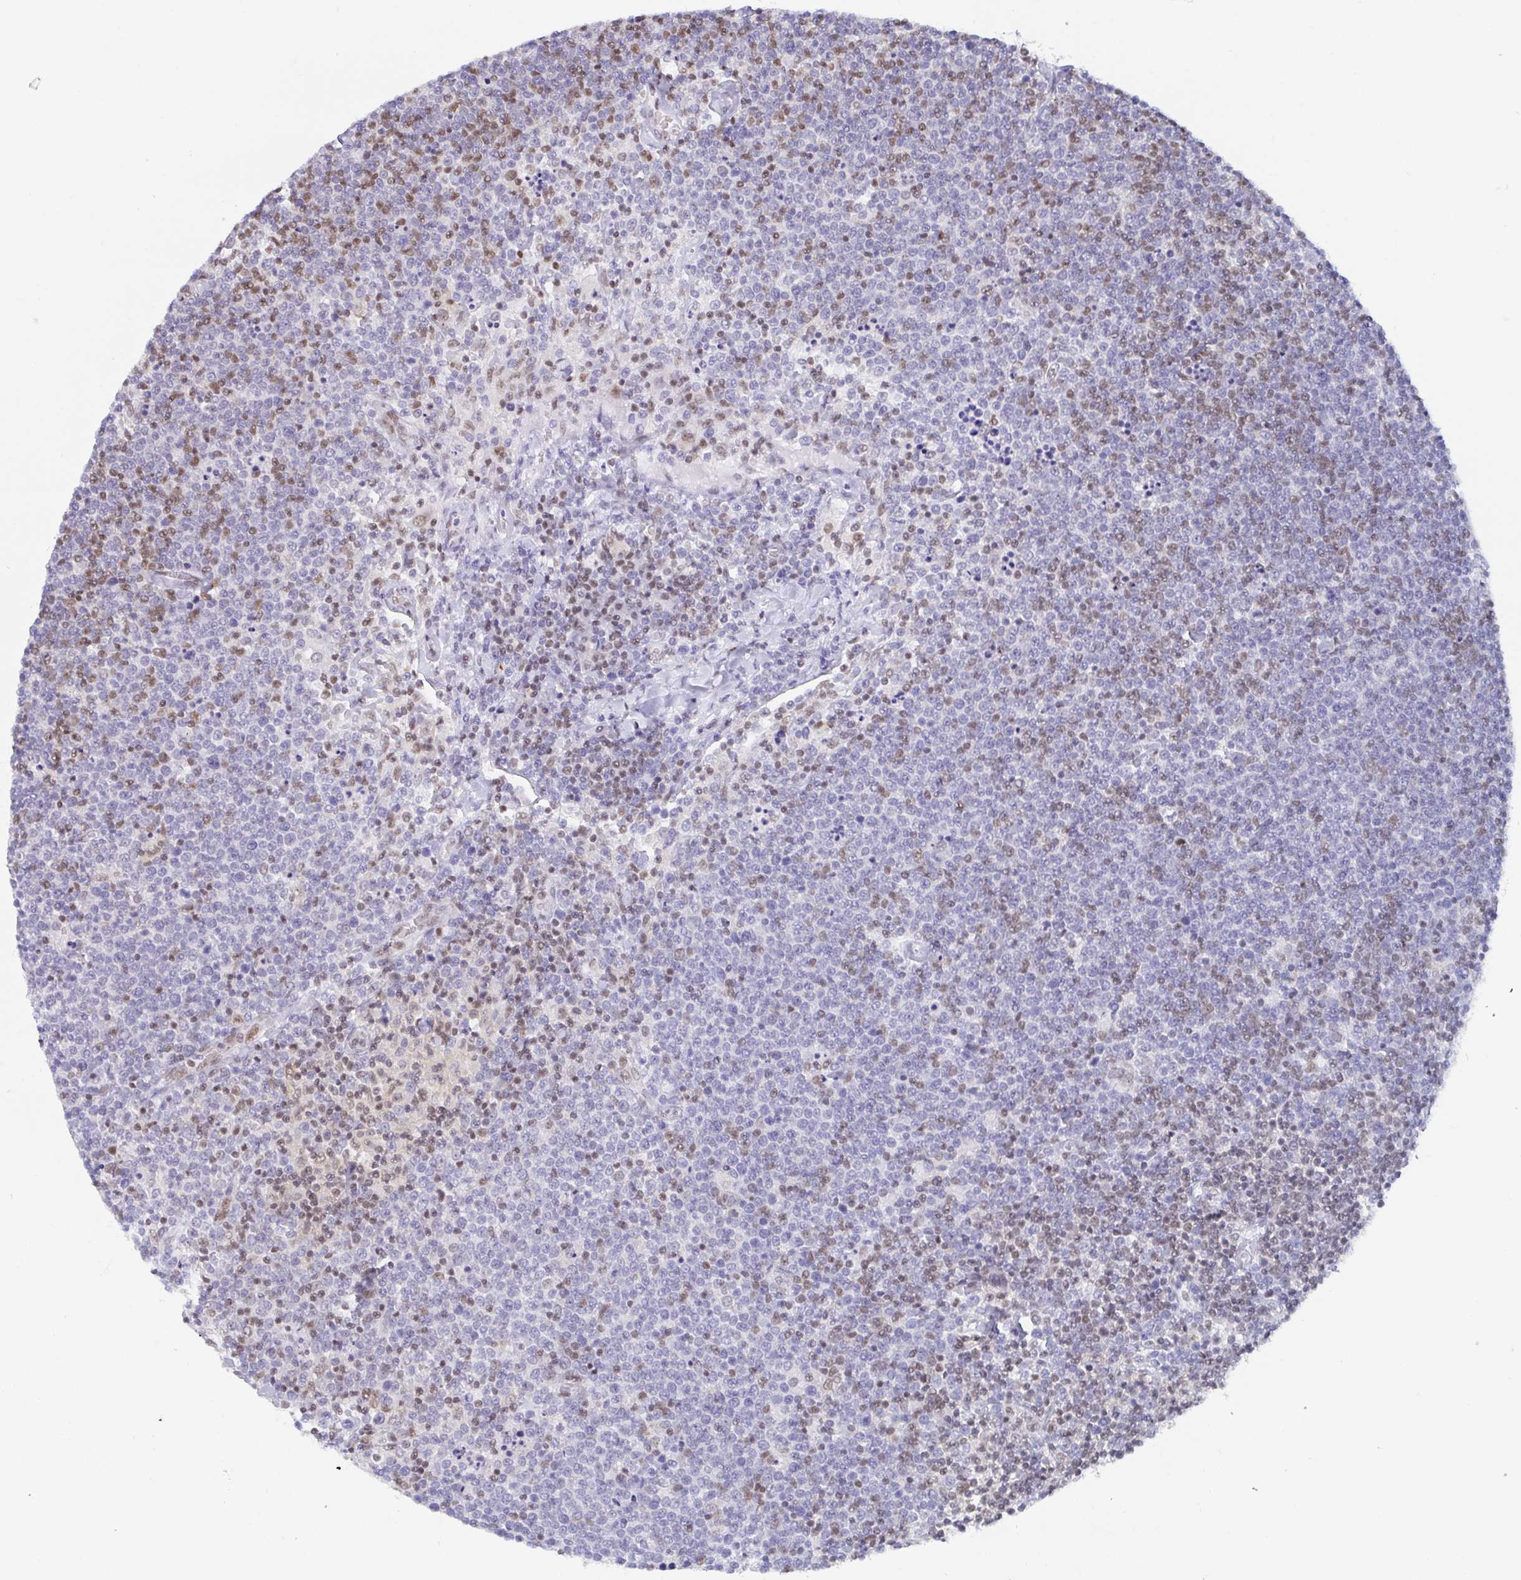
{"staining": {"intensity": "negative", "quantity": "none", "location": "none"}, "tissue": "lymphoma", "cell_type": "Tumor cells", "image_type": "cancer", "snomed": [{"axis": "morphology", "description": "Malignant lymphoma, non-Hodgkin's type, High grade"}, {"axis": "topography", "description": "Lymph node"}], "caption": "The image shows no staining of tumor cells in lymphoma.", "gene": "EWSR1", "patient": {"sex": "male", "age": 61}}